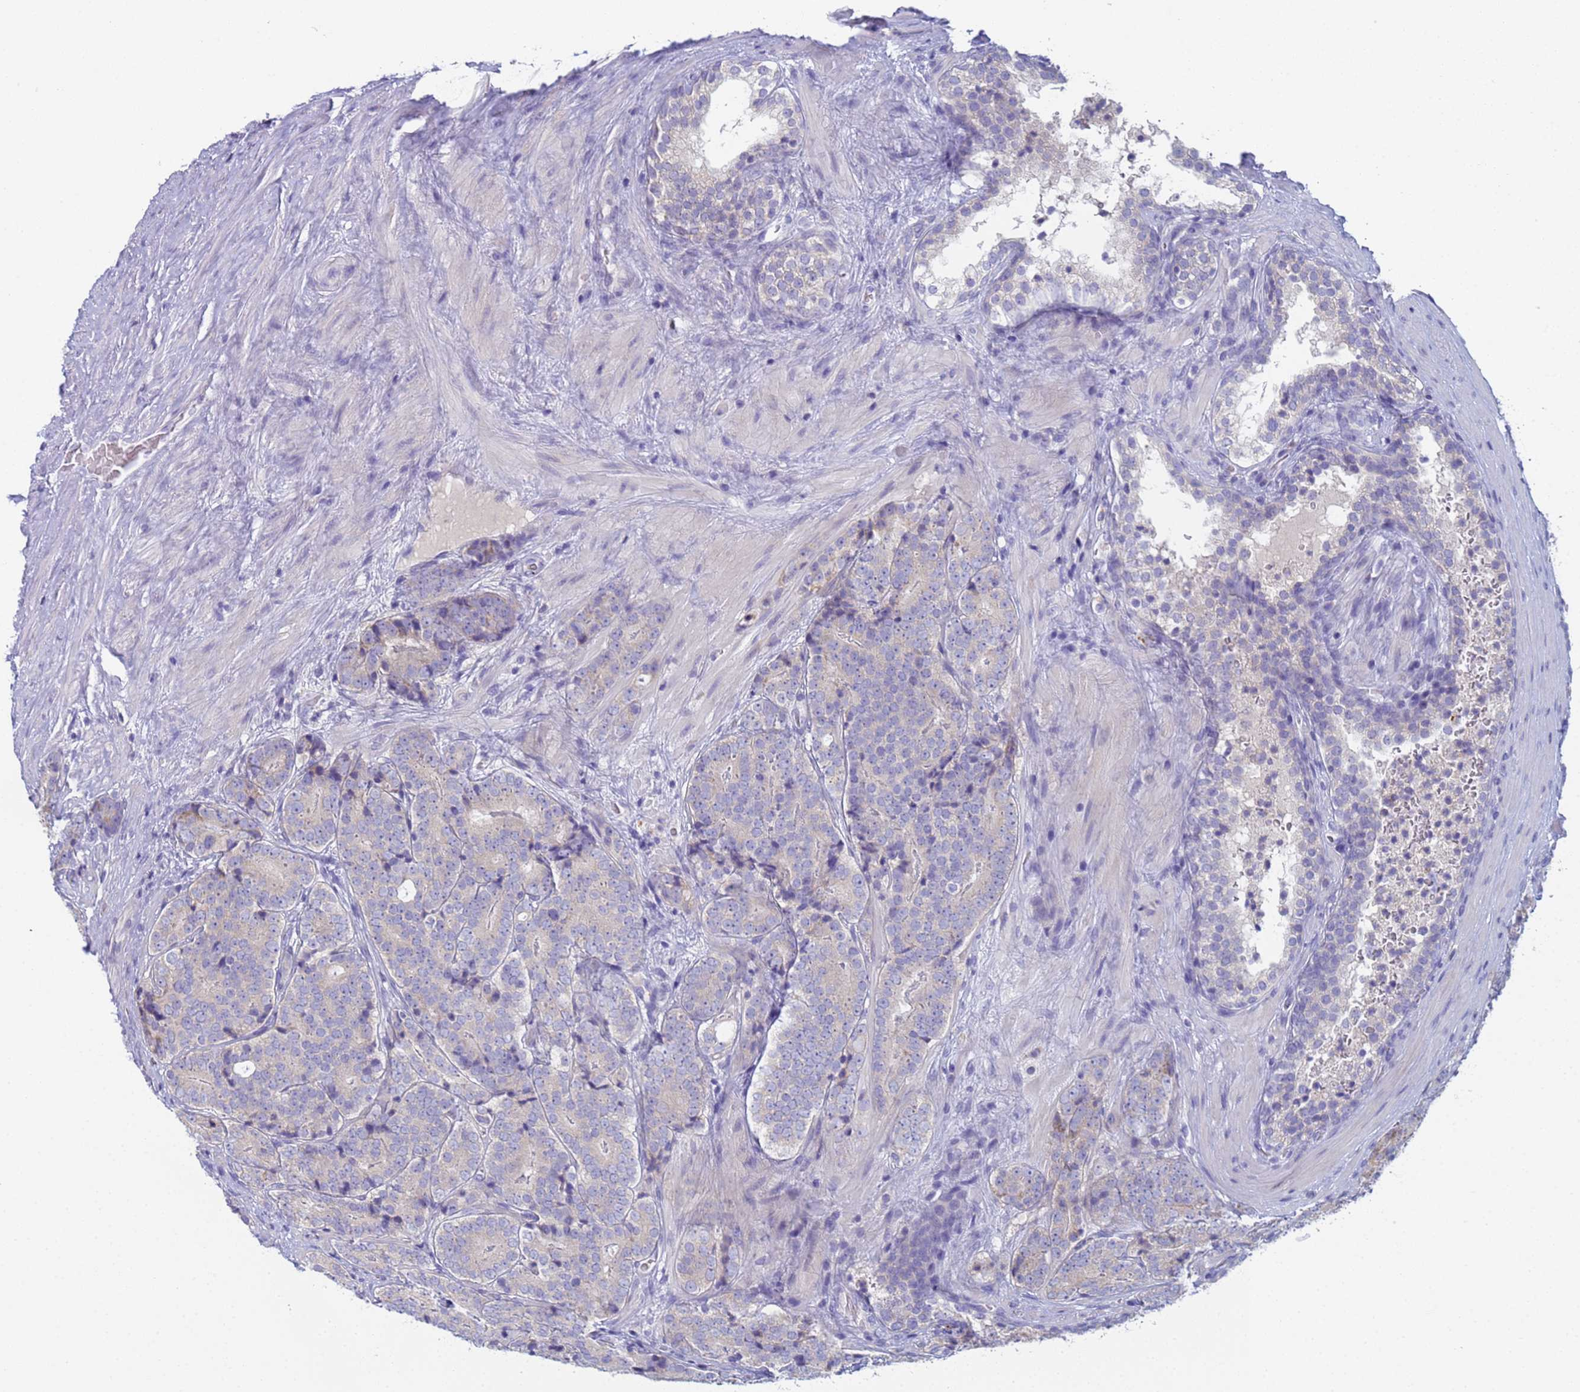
{"staining": {"intensity": "negative", "quantity": "none", "location": "none"}, "tissue": "prostate cancer", "cell_type": "Tumor cells", "image_type": "cancer", "snomed": [{"axis": "morphology", "description": "Adenocarcinoma, High grade"}, {"axis": "topography", "description": "Prostate"}], "caption": "An immunohistochemistry photomicrograph of adenocarcinoma (high-grade) (prostate) is shown. There is no staining in tumor cells of adenocarcinoma (high-grade) (prostate).", "gene": "CR1", "patient": {"sex": "male", "age": 56}}